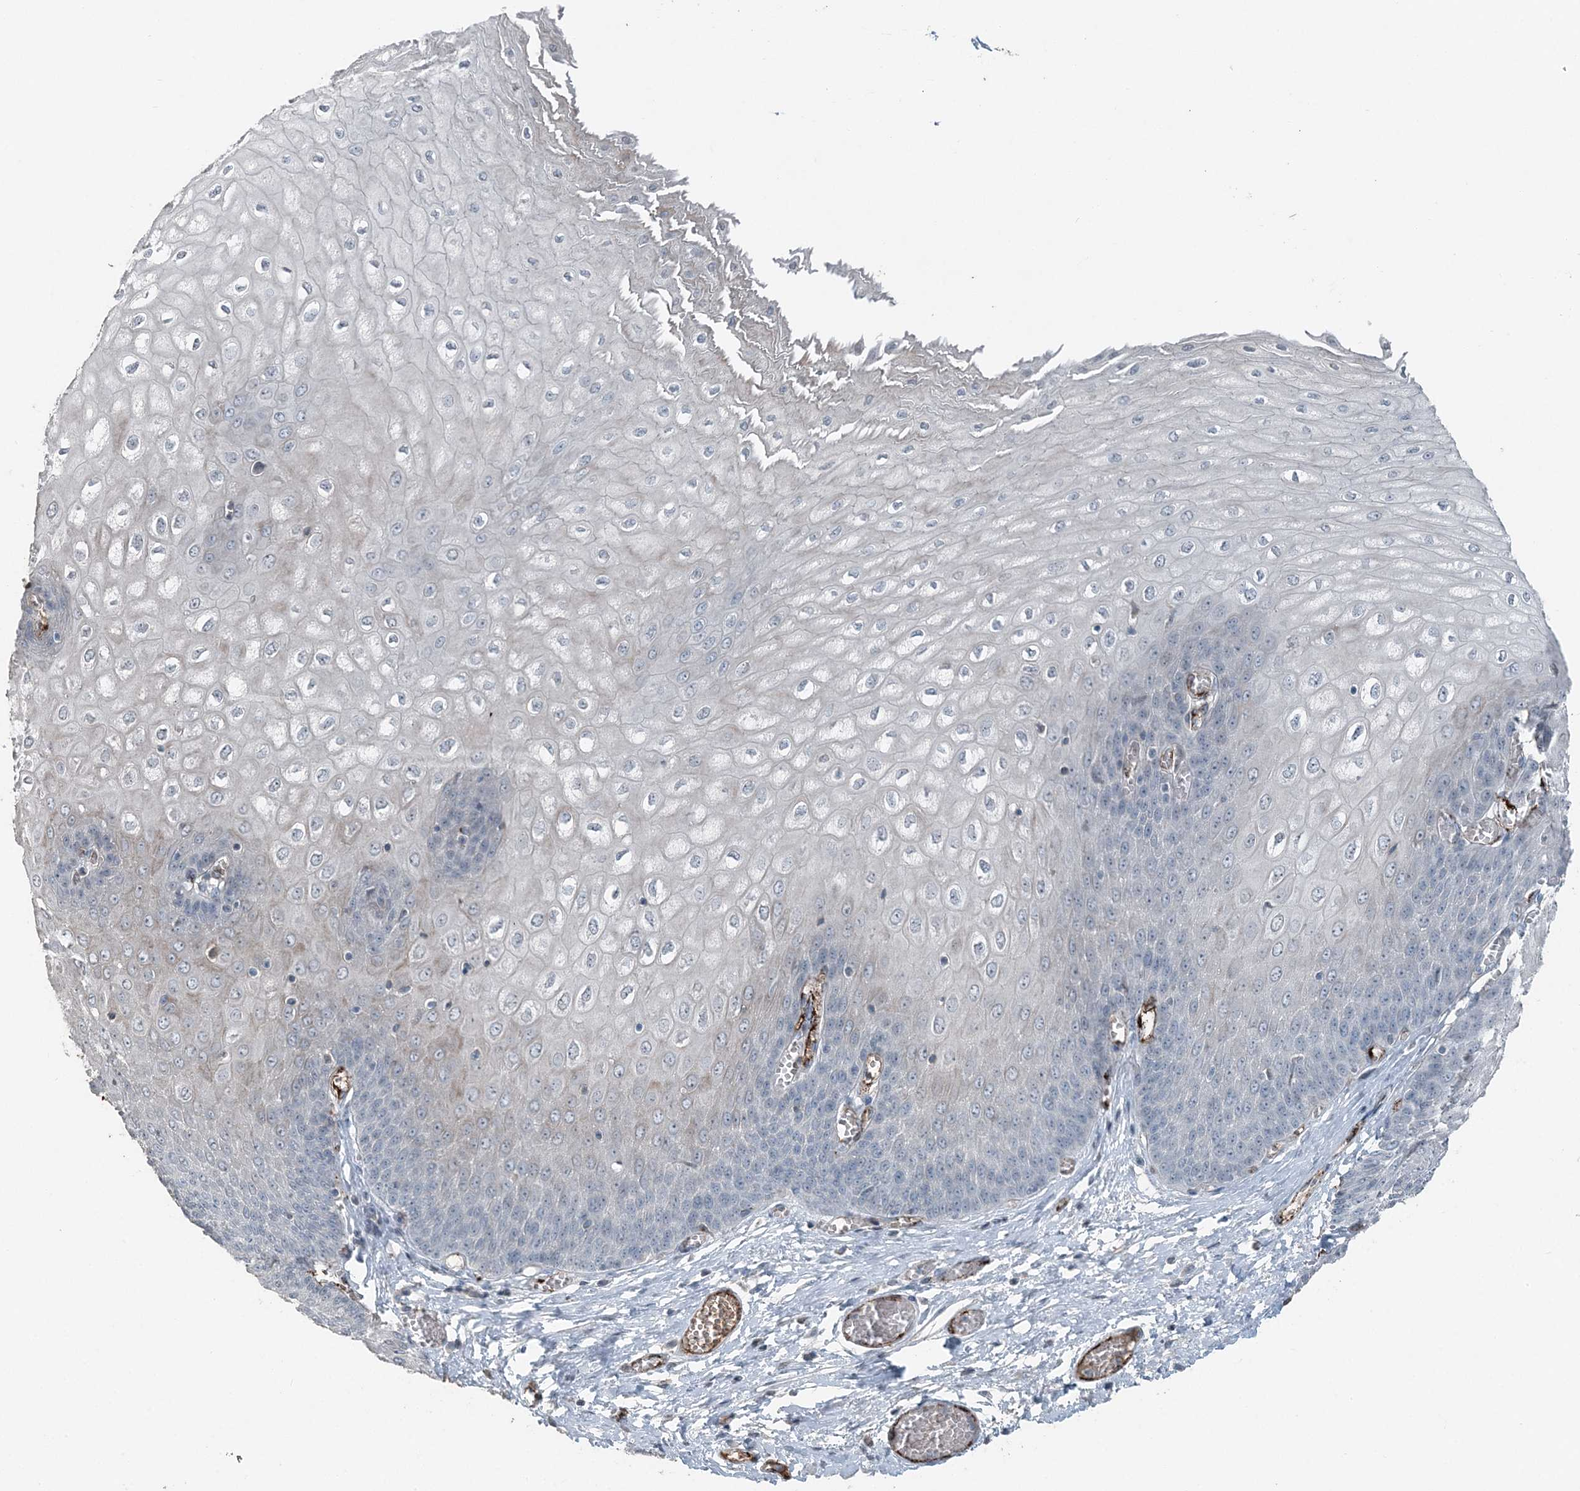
{"staining": {"intensity": "weak", "quantity": "<25%", "location": "cytoplasmic/membranous"}, "tissue": "esophagus", "cell_type": "Squamous epithelial cells", "image_type": "normal", "snomed": [{"axis": "morphology", "description": "Normal tissue, NOS"}, {"axis": "topography", "description": "Esophagus"}], "caption": "Immunohistochemistry (IHC) histopathology image of unremarkable esophagus stained for a protein (brown), which displays no positivity in squamous epithelial cells. Nuclei are stained in blue.", "gene": "ELOVL7", "patient": {"sex": "male", "age": 60}}